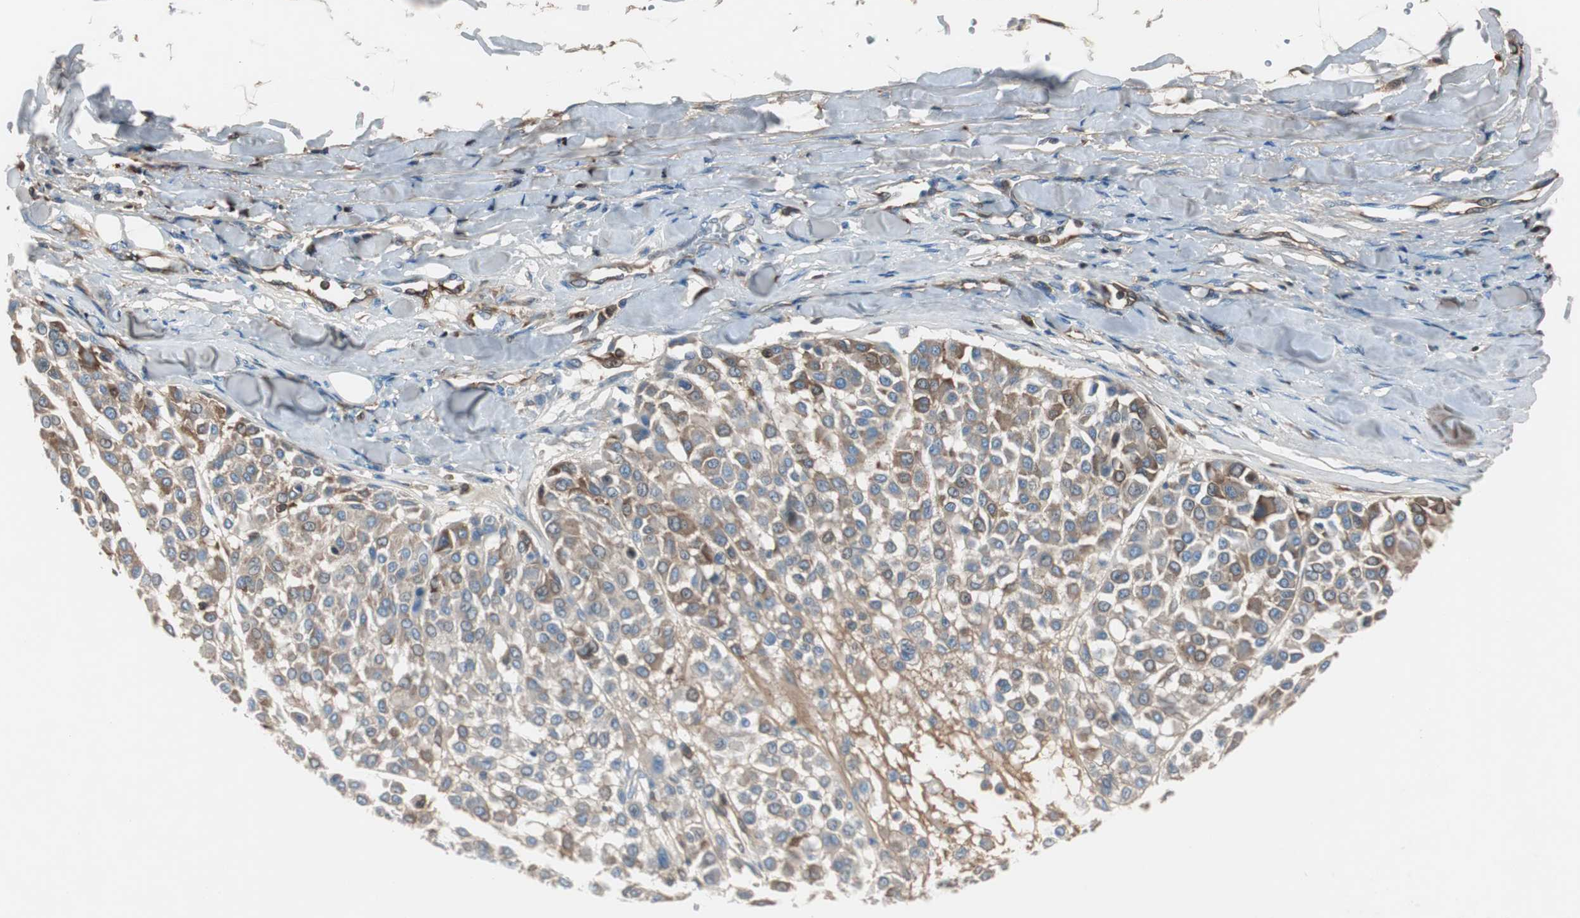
{"staining": {"intensity": "moderate", "quantity": ">75%", "location": "cytoplasmic/membranous"}, "tissue": "melanoma", "cell_type": "Tumor cells", "image_type": "cancer", "snomed": [{"axis": "morphology", "description": "Malignant melanoma, Metastatic site"}, {"axis": "topography", "description": "Soft tissue"}], "caption": "Melanoma was stained to show a protein in brown. There is medium levels of moderate cytoplasmic/membranous expression in approximately >75% of tumor cells.", "gene": "SERPINF1", "patient": {"sex": "male", "age": 41}}